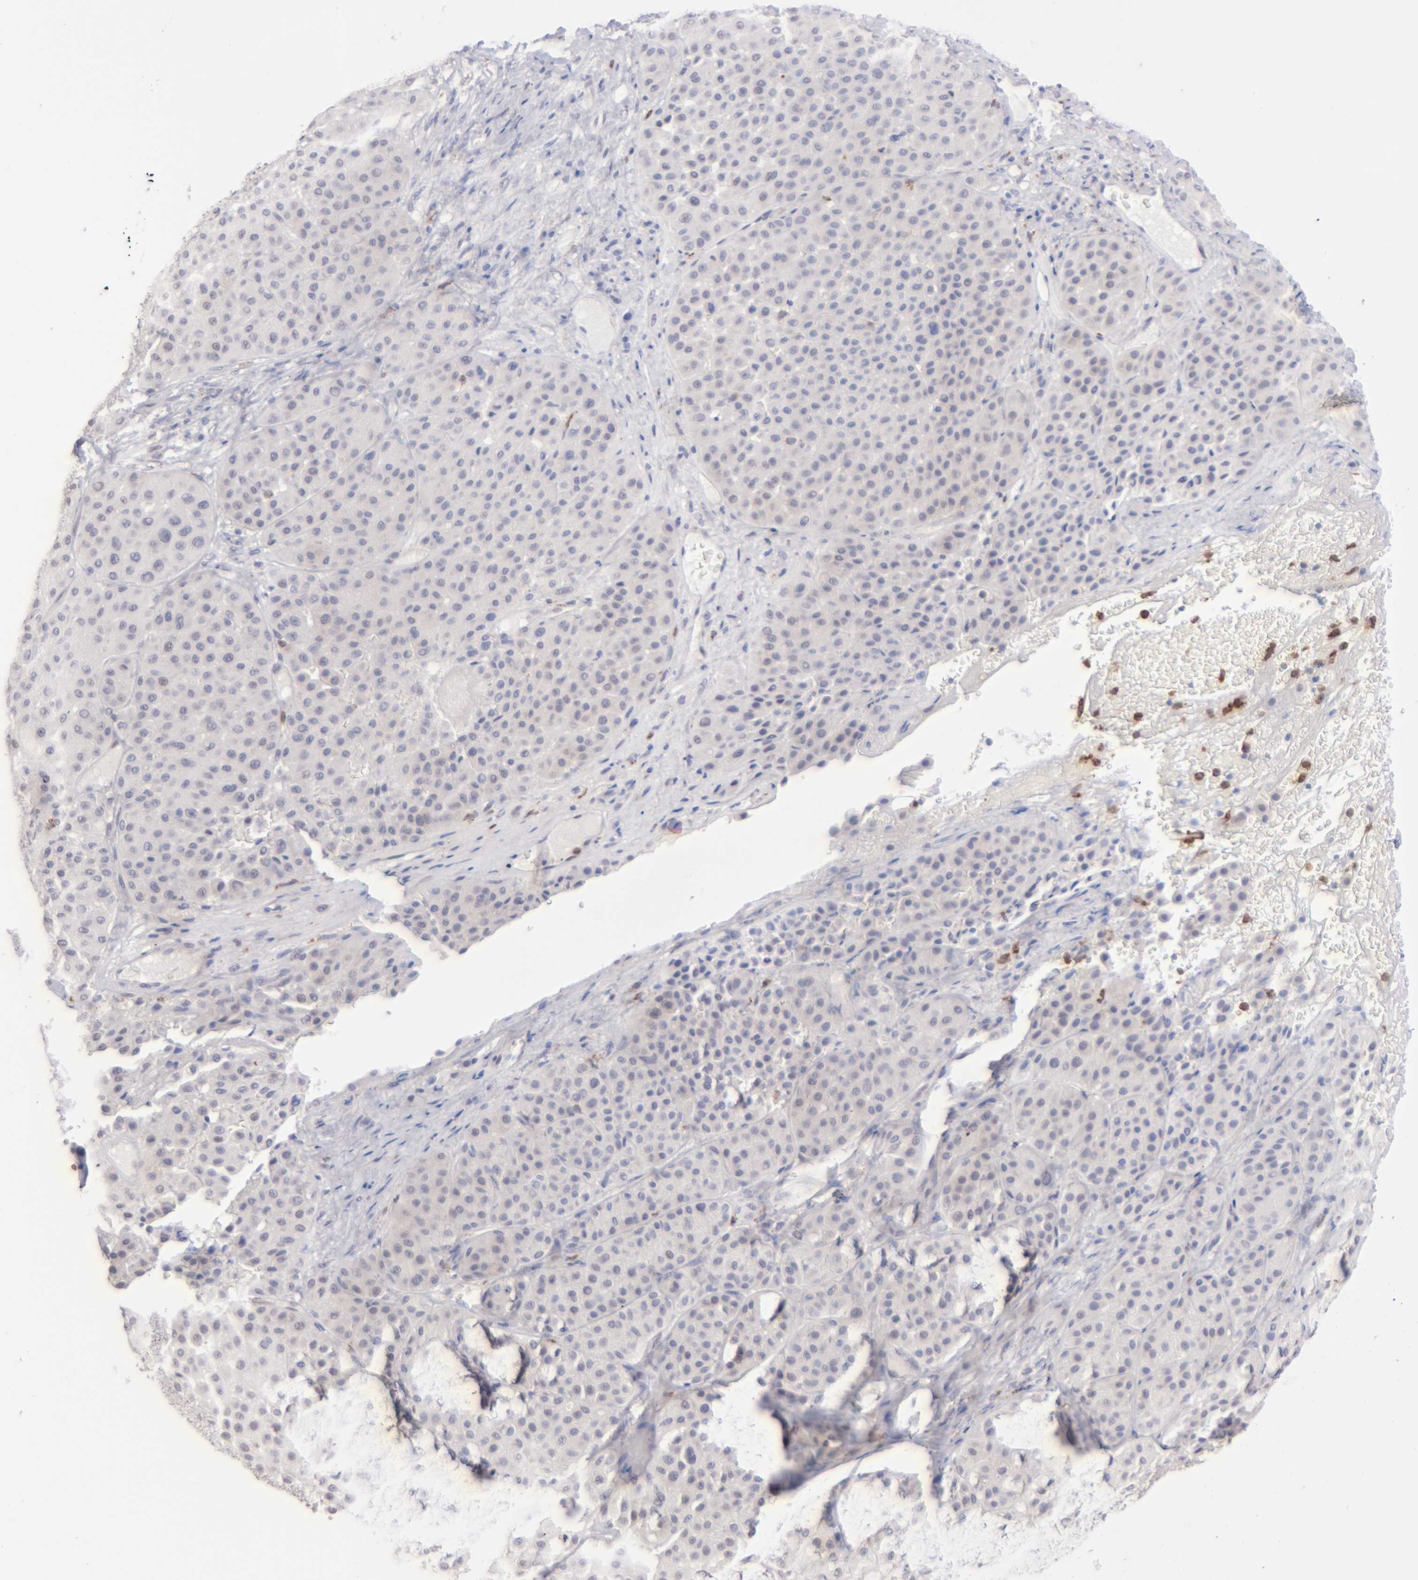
{"staining": {"intensity": "negative", "quantity": "none", "location": "none"}, "tissue": "melanoma", "cell_type": "Tumor cells", "image_type": "cancer", "snomed": [{"axis": "morphology", "description": "Normal tissue, NOS"}, {"axis": "morphology", "description": "Malignant melanoma, Metastatic site"}, {"axis": "topography", "description": "Skin"}], "caption": "The IHC image has no significant positivity in tumor cells of melanoma tissue.", "gene": "MGAM", "patient": {"sex": "male", "age": 41}}